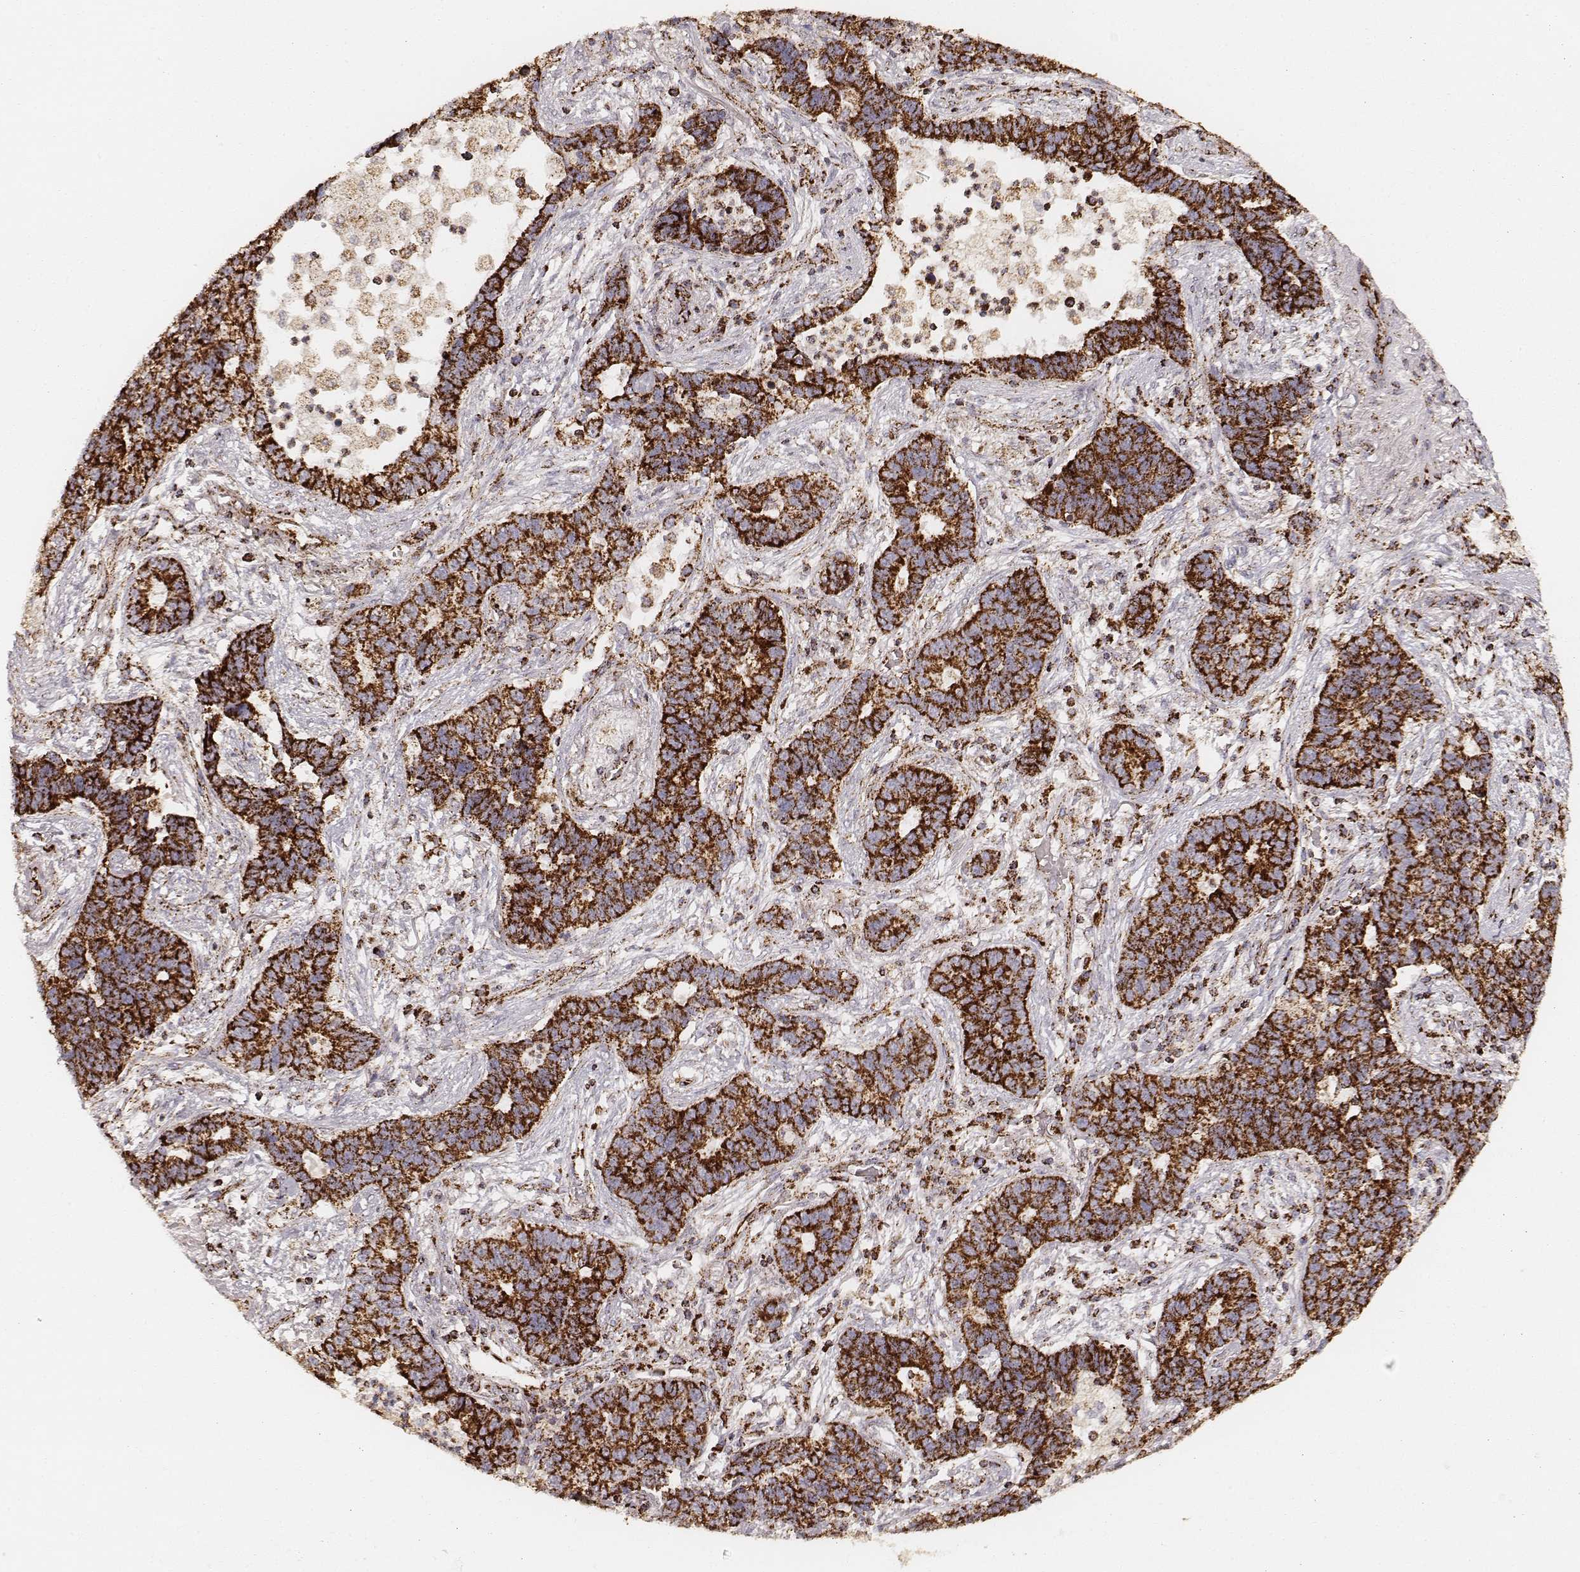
{"staining": {"intensity": "strong", "quantity": ">75%", "location": "cytoplasmic/membranous"}, "tissue": "lung cancer", "cell_type": "Tumor cells", "image_type": "cancer", "snomed": [{"axis": "morphology", "description": "Adenocarcinoma, NOS"}, {"axis": "topography", "description": "Lung"}], "caption": "Protein expression analysis of human lung cancer (adenocarcinoma) reveals strong cytoplasmic/membranous staining in about >75% of tumor cells.", "gene": "CS", "patient": {"sex": "female", "age": 57}}